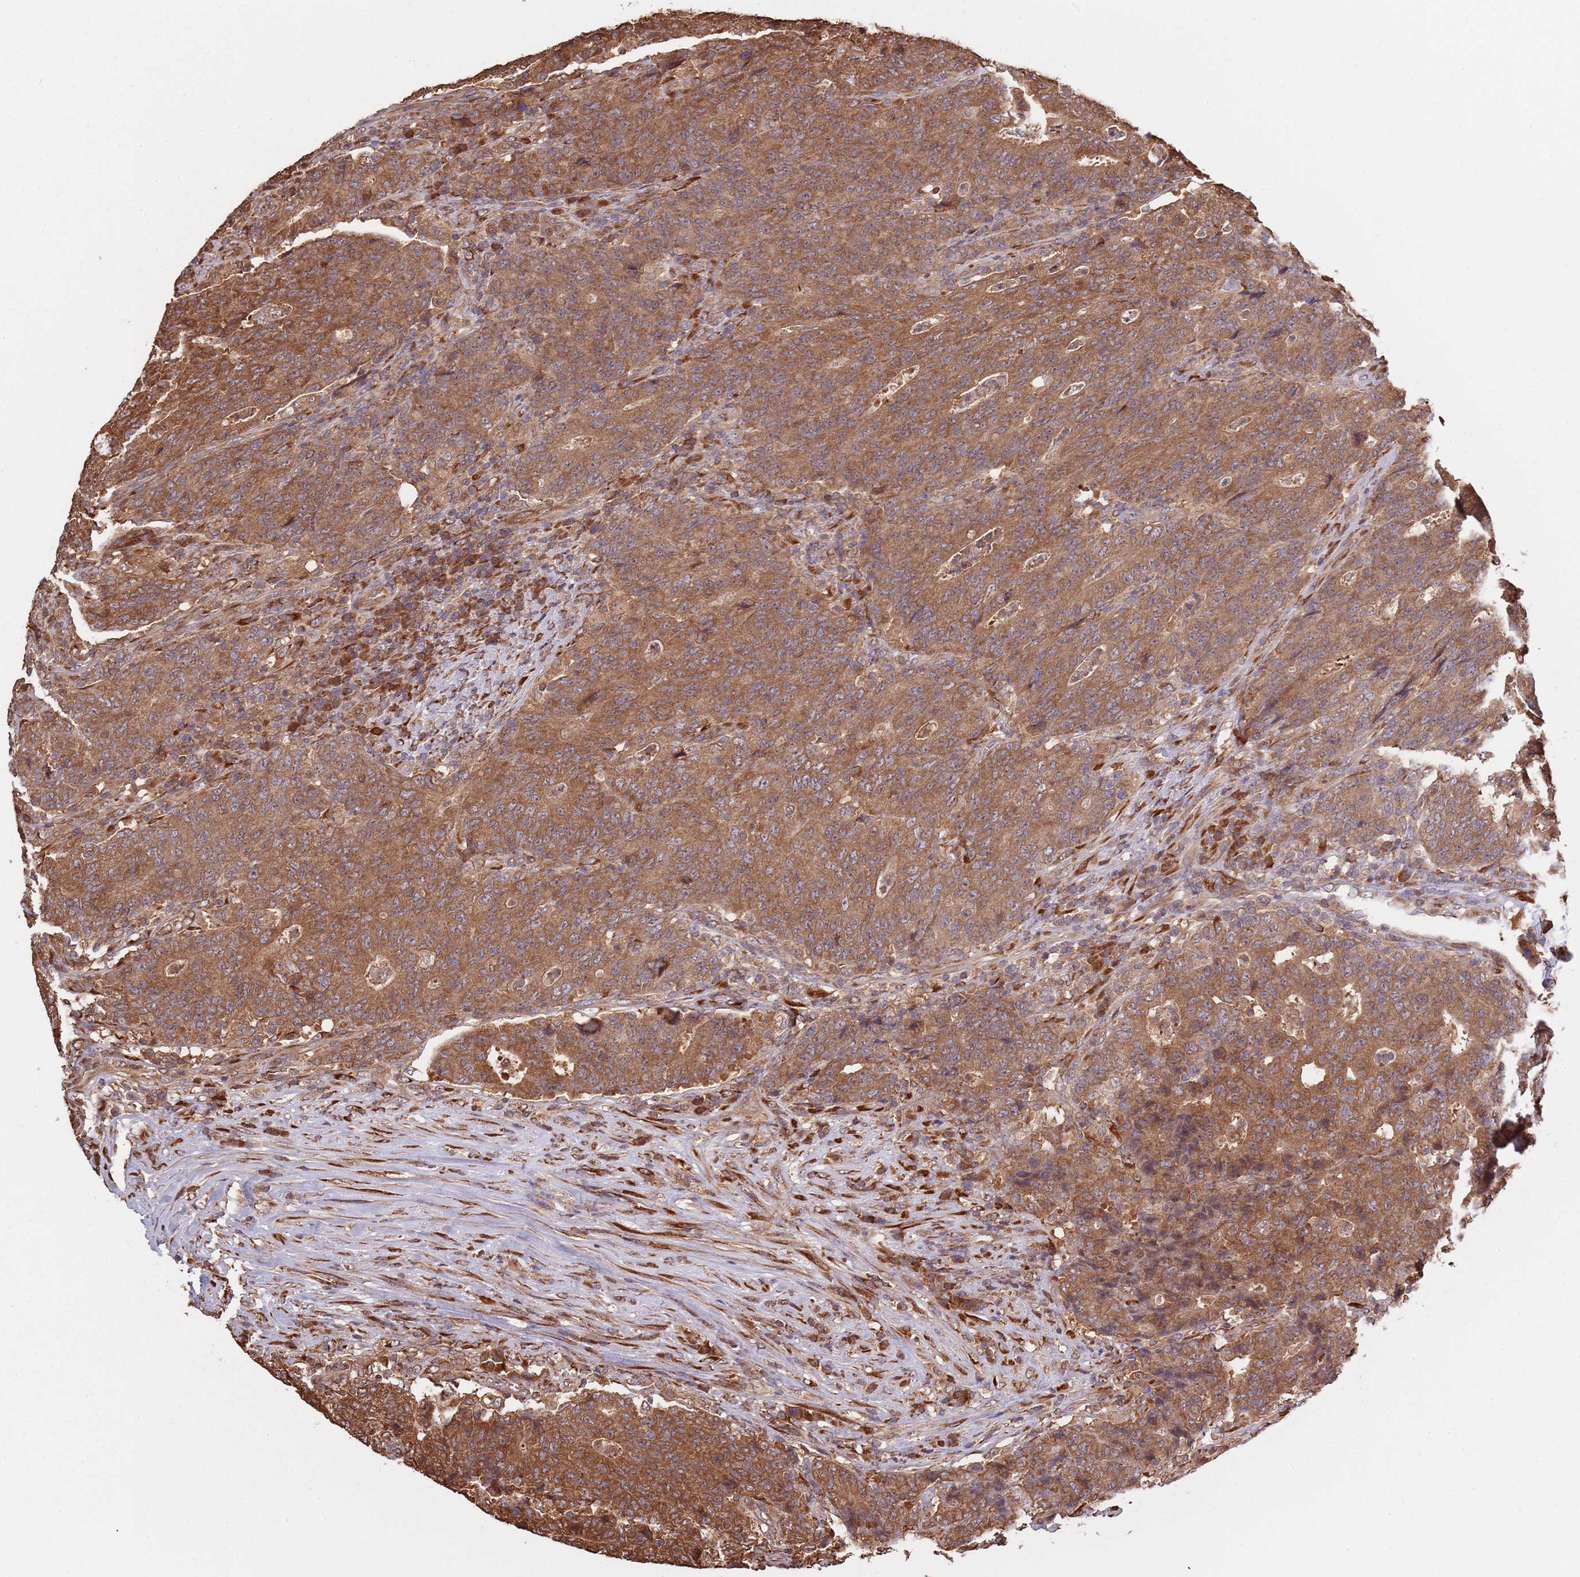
{"staining": {"intensity": "strong", "quantity": ">75%", "location": "cytoplasmic/membranous"}, "tissue": "colorectal cancer", "cell_type": "Tumor cells", "image_type": "cancer", "snomed": [{"axis": "morphology", "description": "Adenocarcinoma, NOS"}, {"axis": "topography", "description": "Colon"}], "caption": "Tumor cells demonstrate strong cytoplasmic/membranous positivity in approximately >75% of cells in colorectal cancer. Nuclei are stained in blue.", "gene": "COG4", "patient": {"sex": "female", "age": 75}}